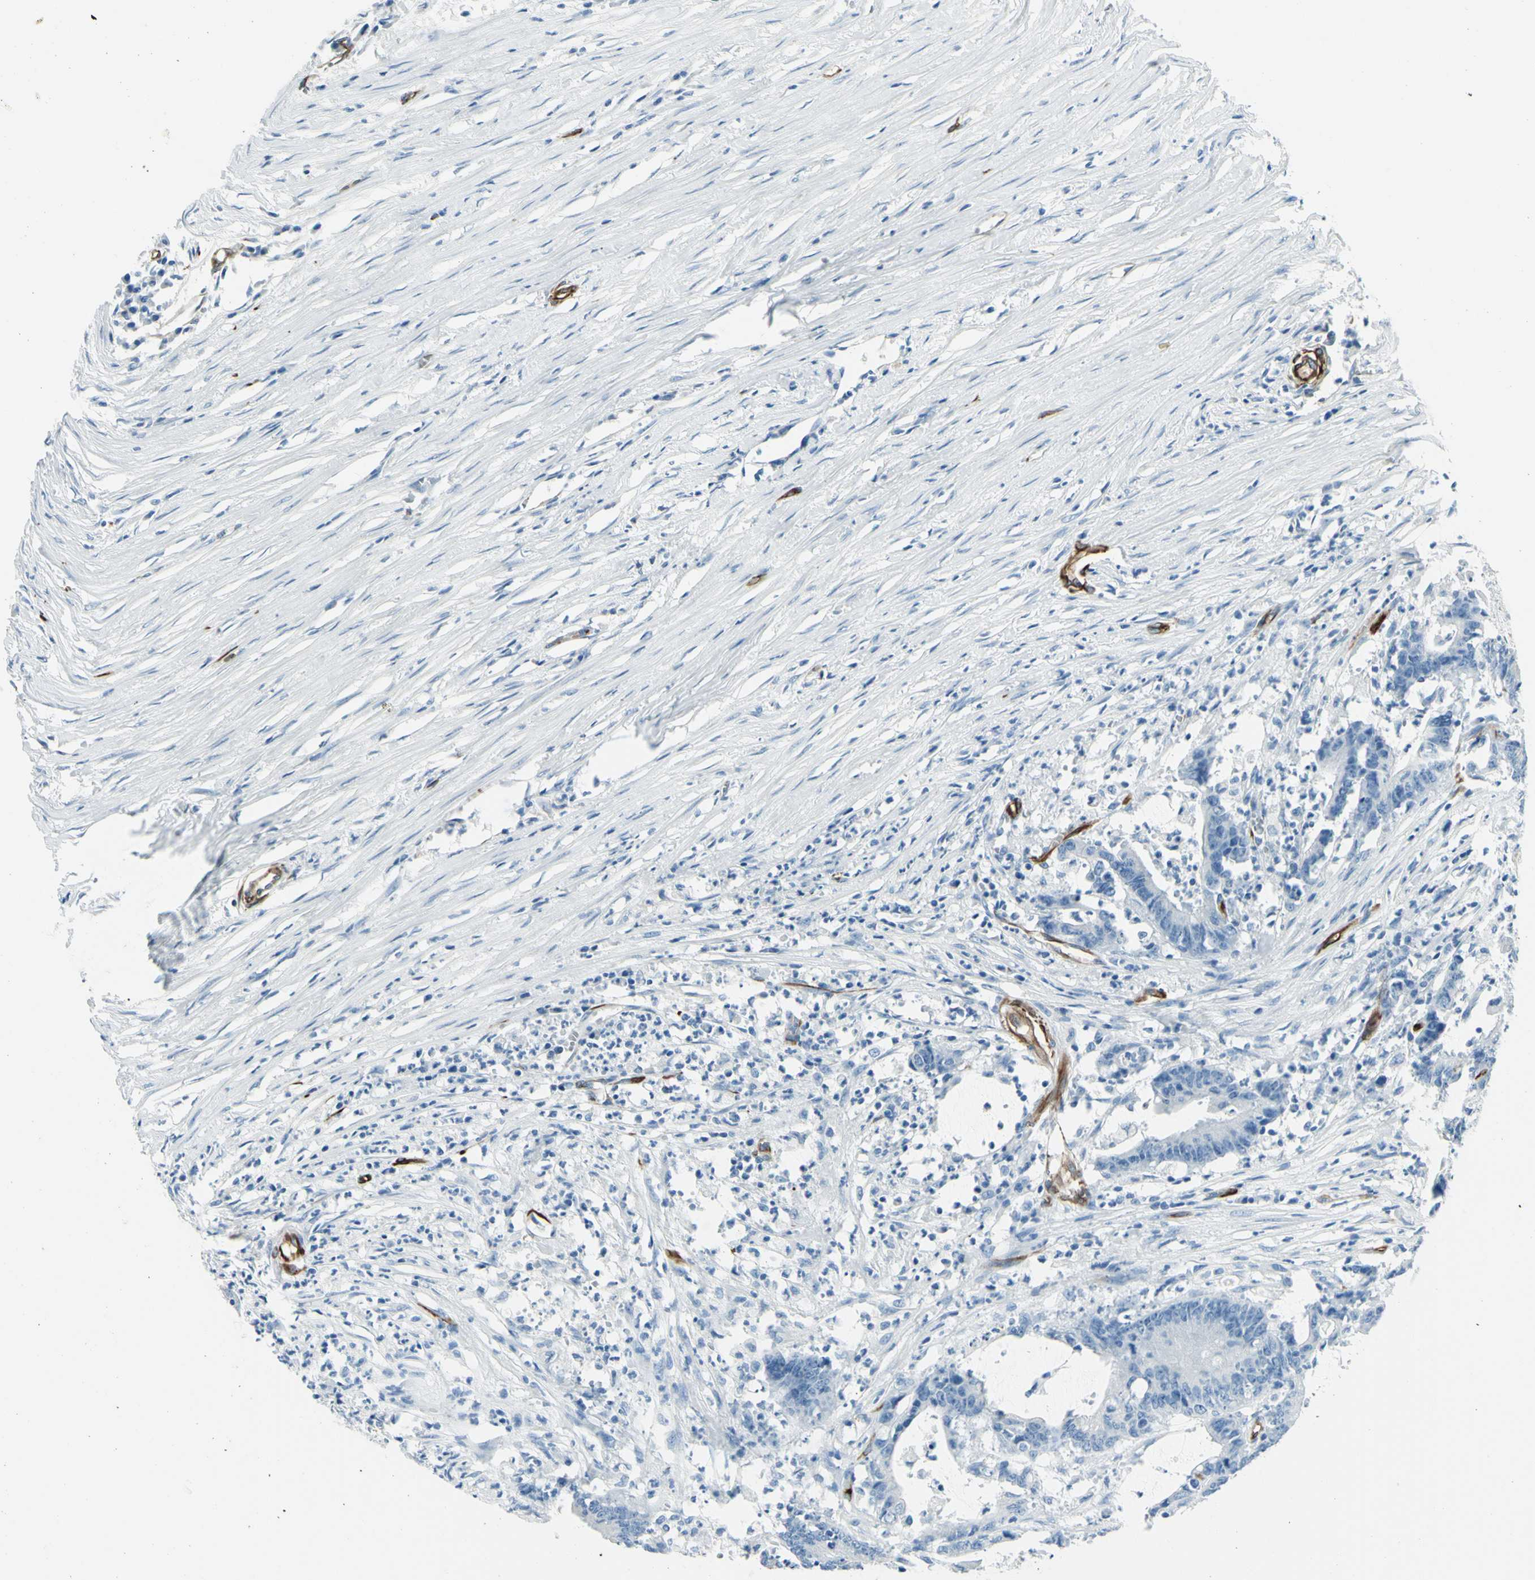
{"staining": {"intensity": "negative", "quantity": "none", "location": "none"}, "tissue": "colorectal cancer", "cell_type": "Tumor cells", "image_type": "cancer", "snomed": [{"axis": "morphology", "description": "Adenocarcinoma, NOS"}, {"axis": "topography", "description": "Rectum"}], "caption": "Immunohistochemistry (IHC) photomicrograph of neoplastic tissue: adenocarcinoma (colorectal) stained with DAB demonstrates no significant protein positivity in tumor cells.", "gene": "PTH2R", "patient": {"sex": "female", "age": 66}}